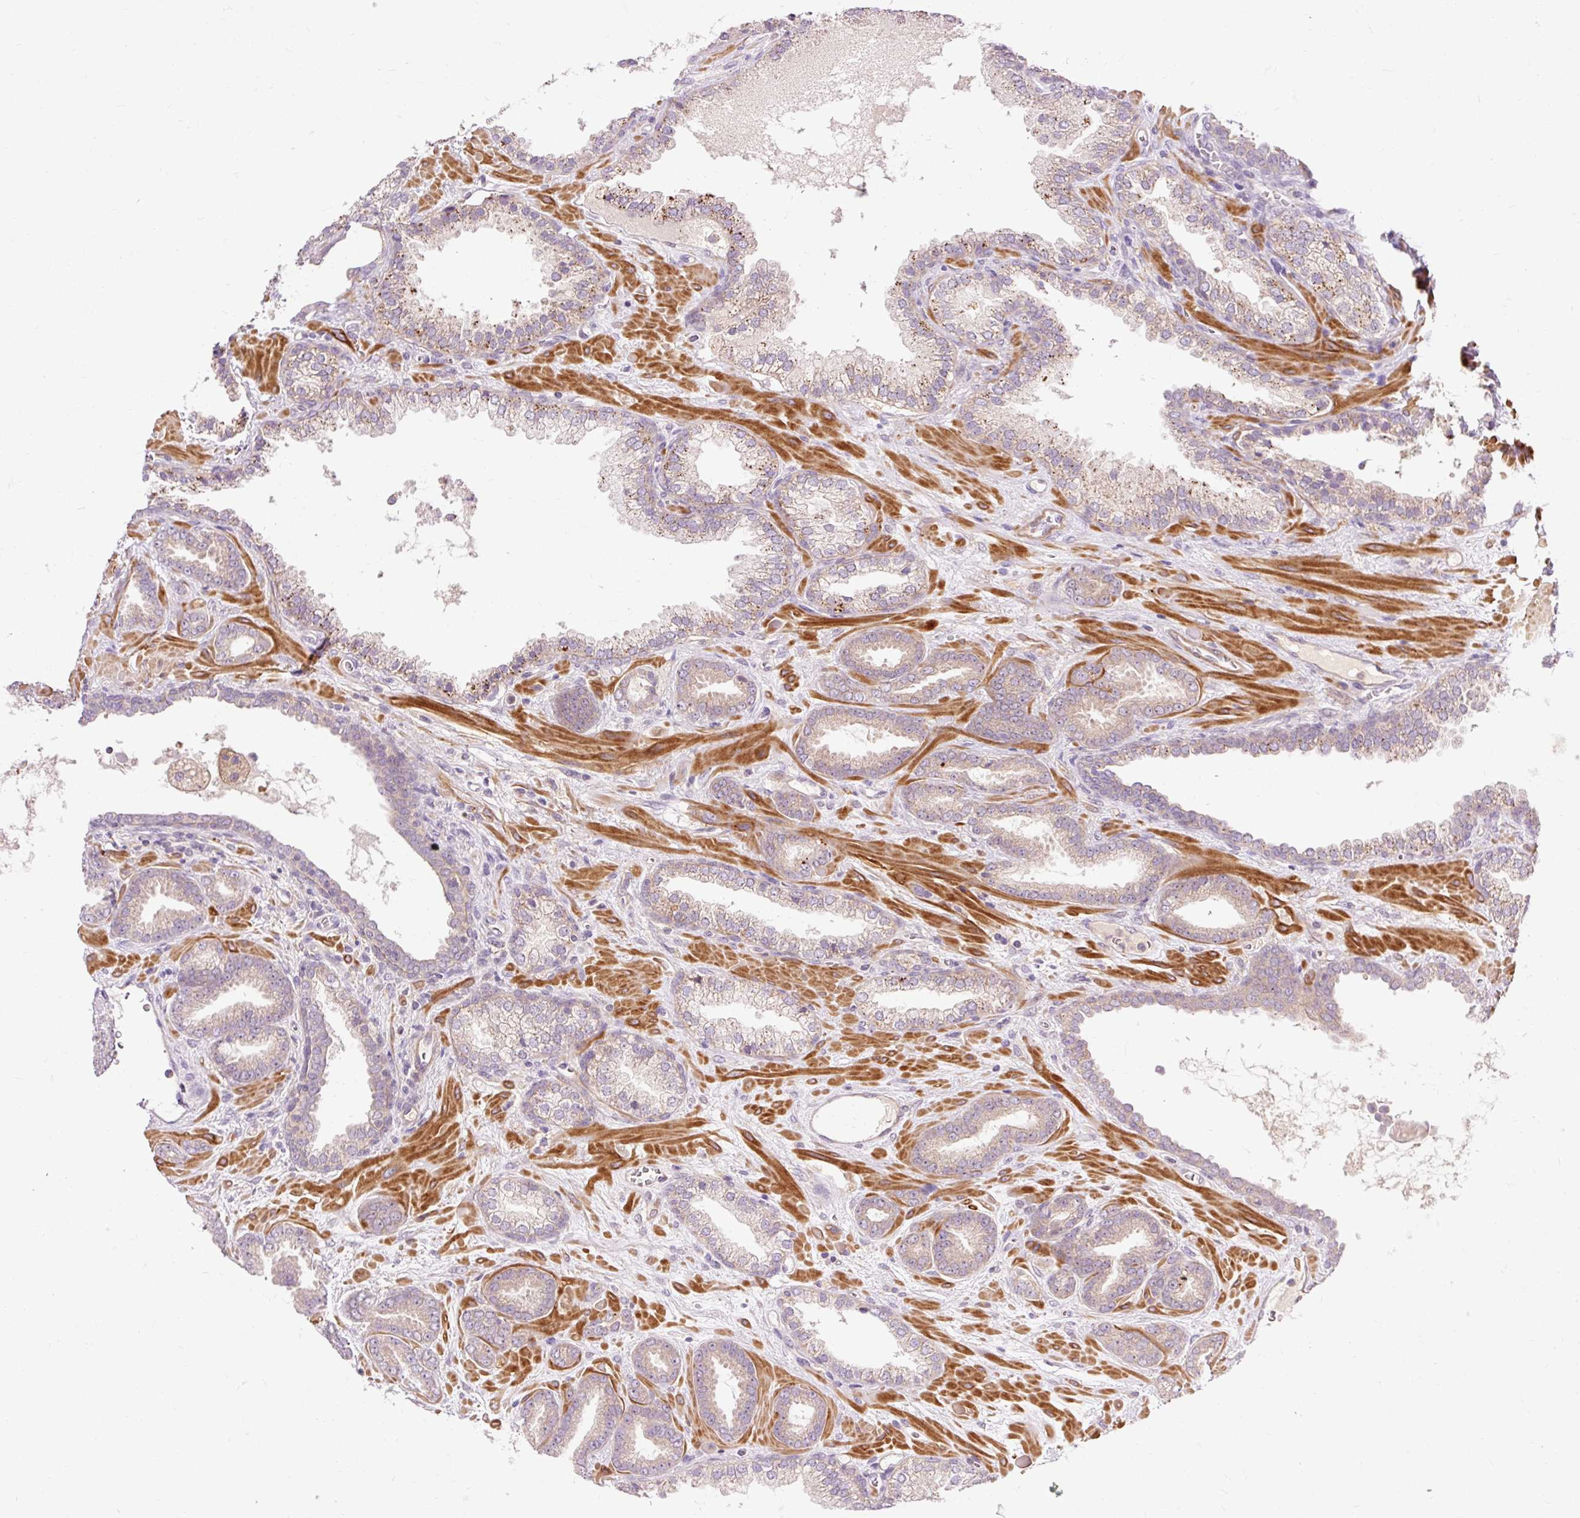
{"staining": {"intensity": "weak", "quantity": ">75%", "location": "cytoplasmic/membranous"}, "tissue": "prostate cancer", "cell_type": "Tumor cells", "image_type": "cancer", "snomed": [{"axis": "morphology", "description": "Adenocarcinoma, Low grade"}, {"axis": "topography", "description": "Prostate"}], "caption": "This is an image of immunohistochemistry staining of prostate cancer (low-grade adenocarcinoma), which shows weak expression in the cytoplasmic/membranous of tumor cells.", "gene": "RIPOR3", "patient": {"sex": "male", "age": 62}}